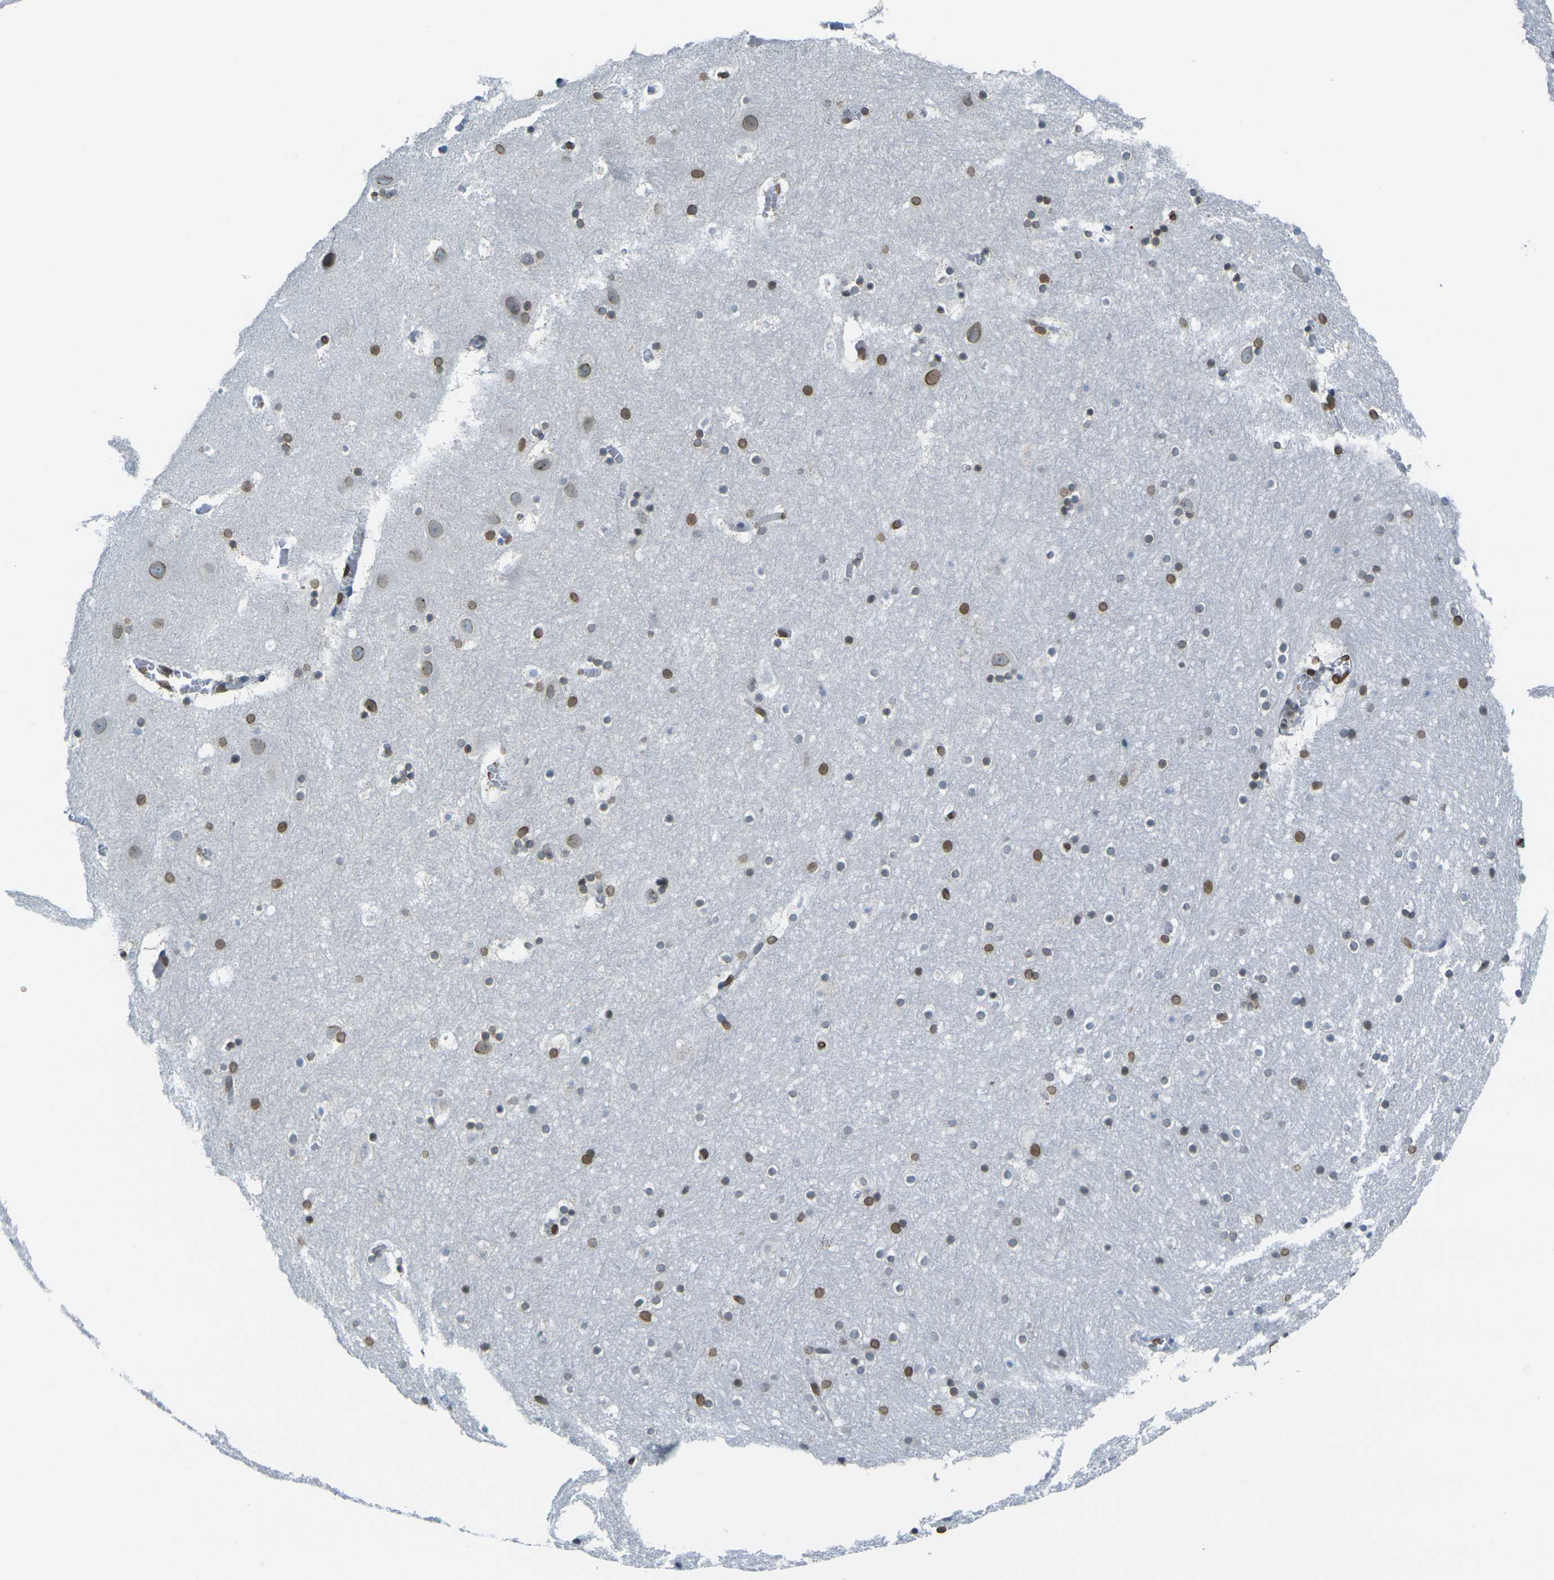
{"staining": {"intensity": "moderate", "quantity": "25%-75%", "location": "cytoplasmic/membranous,nuclear"}, "tissue": "hippocampus", "cell_type": "Glial cells", "image_type": "normal", "snomed": [{"axis": "morphology", "description": "Normal tissue, NOS"}, {"axis": "topography", "description": "Hippocampus"}], "caption": "The photomicrograph displays a brown stain indicating the presence of a protein in the cytoplasmic/membranous,nuclear of glial cells in hippocampus. Ihc stains the protein of interest in brown and the nuclei are stained blue.", "gene": "BRDT", "patient": {"sex": "male", "age": 45}}